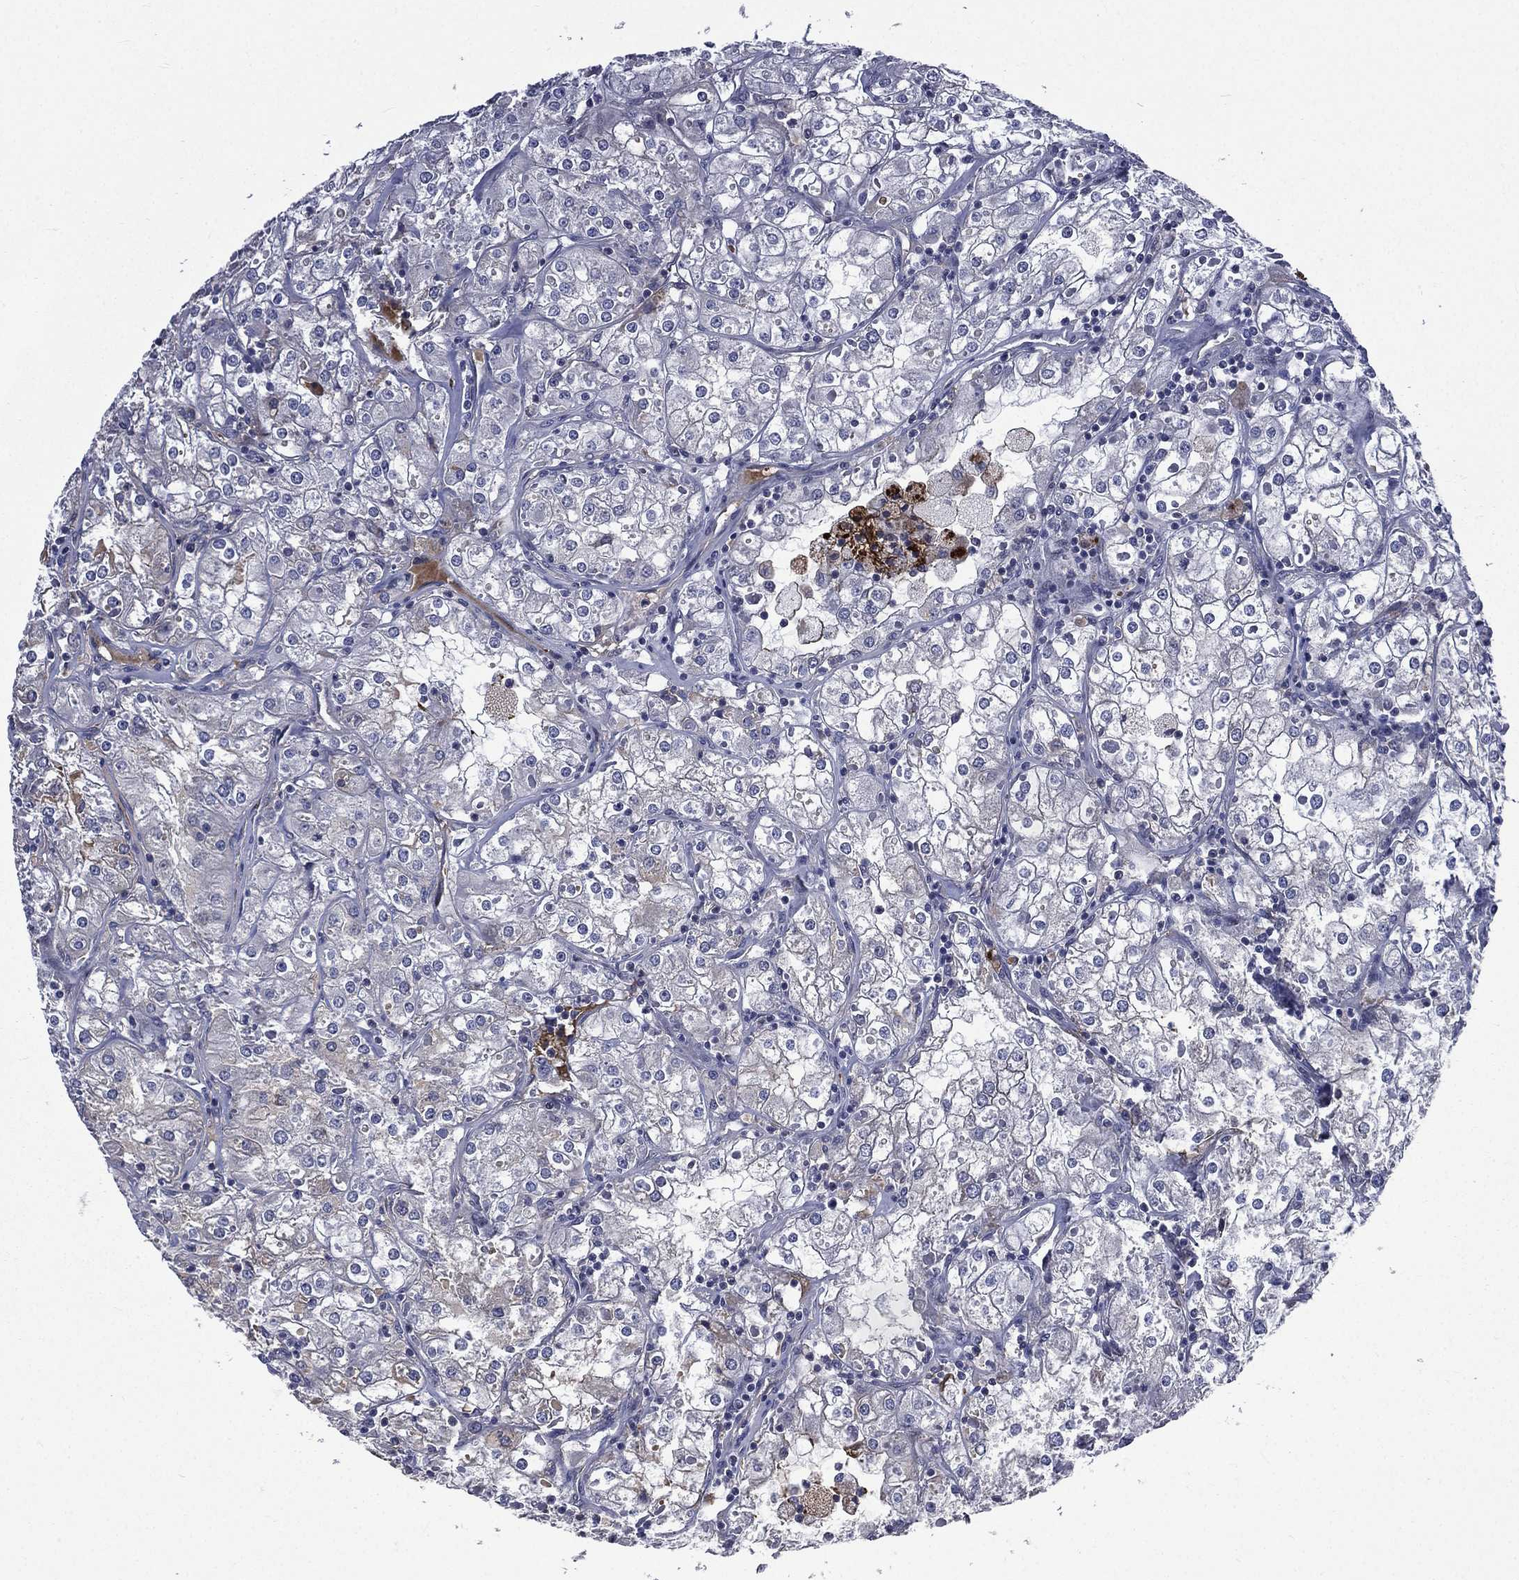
{"staining": {"intensity": "negative", "quantity": "none", "location": "none"}, "tissue": "renal cancer", "cell_type": "Tumor cells", "image_type": "cancer", "snomed": [{"axis": "morphology", "description": "Adenocarcinoma, NOS"}, {"axis": "topography", "description": "Kidney"}], "caption": "Human adenocarcinoma (renal) stained for a protein using immunohistochemistry demonstrates no positivity in tumor cells.", "gene": "FGG", "patient": {"sex": "male", "age": 77}}